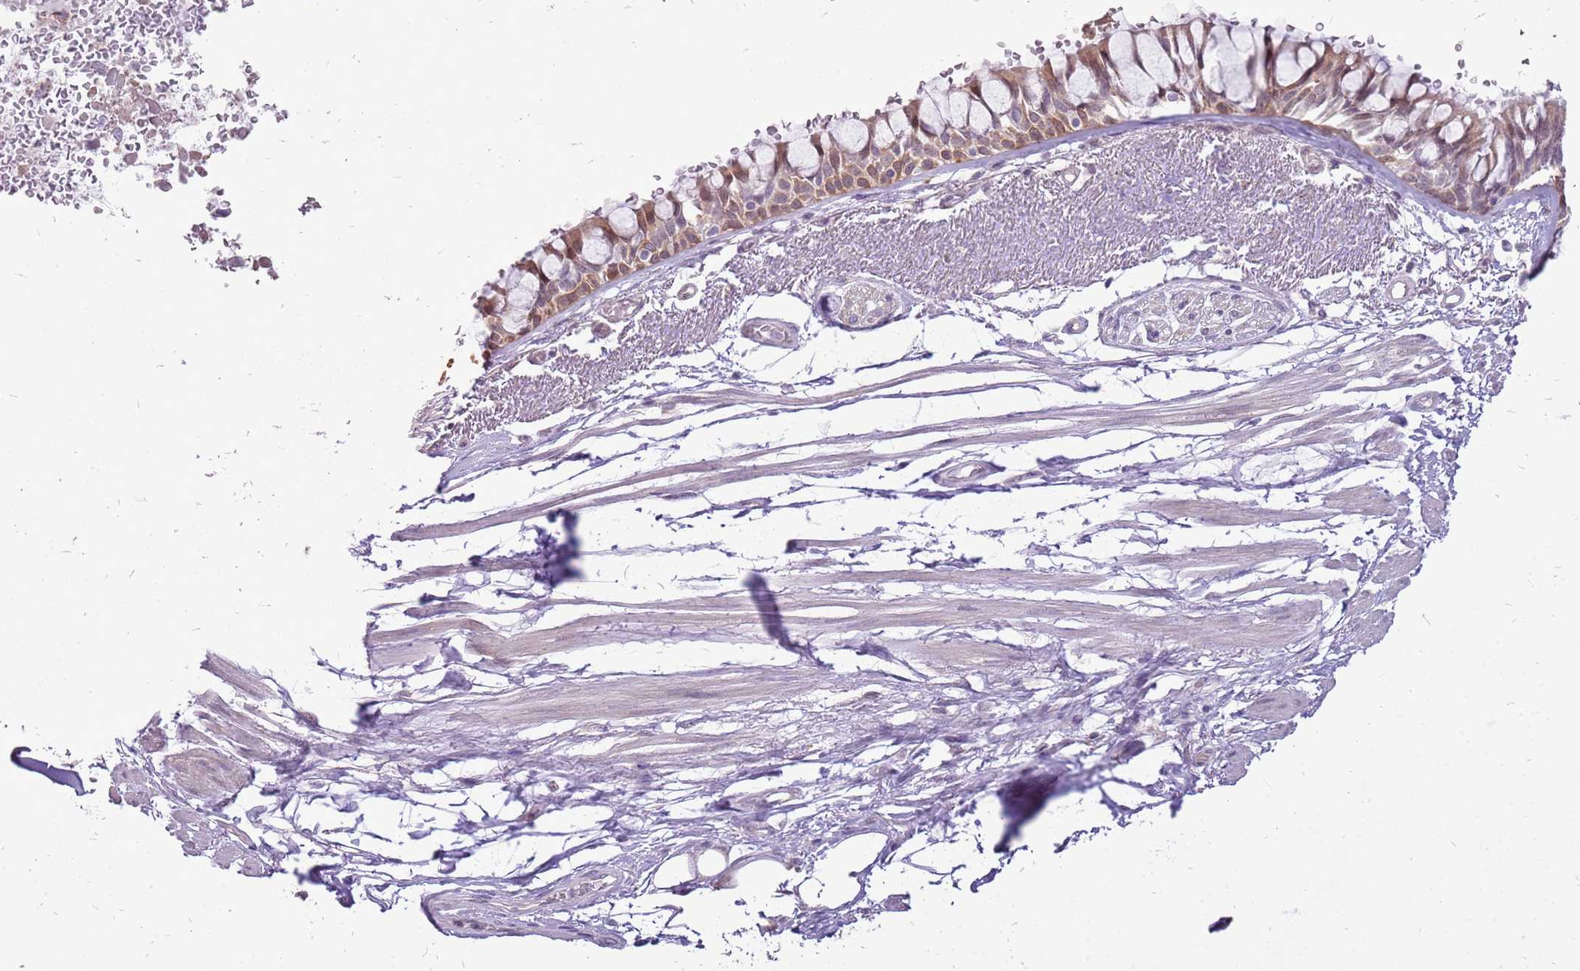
{"staining": {"intensity": "moderate", "quantity": ">75%", "location": "cytoplasmic/membranous"}, "tissue": "bronchus", "cell_type": "Respiratory epithelial cells", "image_type": "normal", "snomed": [{"axis": "morphology", "description": "Normal tissue, NOS"}, {"axis": "topography", "description": "Bronchus"}], "caption": "Immunohistochemistry (IHC) photomicrograph of benign bronchus: bronchus stained using immunohistochemistry demonstrates medium levels of moderate protein expression localized specifically in the cytoplasmic/membranous of respiratory epithelial cells, appearing as a cytoplasmic/membranous brown color.", "gene": "UGGT2", "patient": {"sex": "male", "age": 66}}